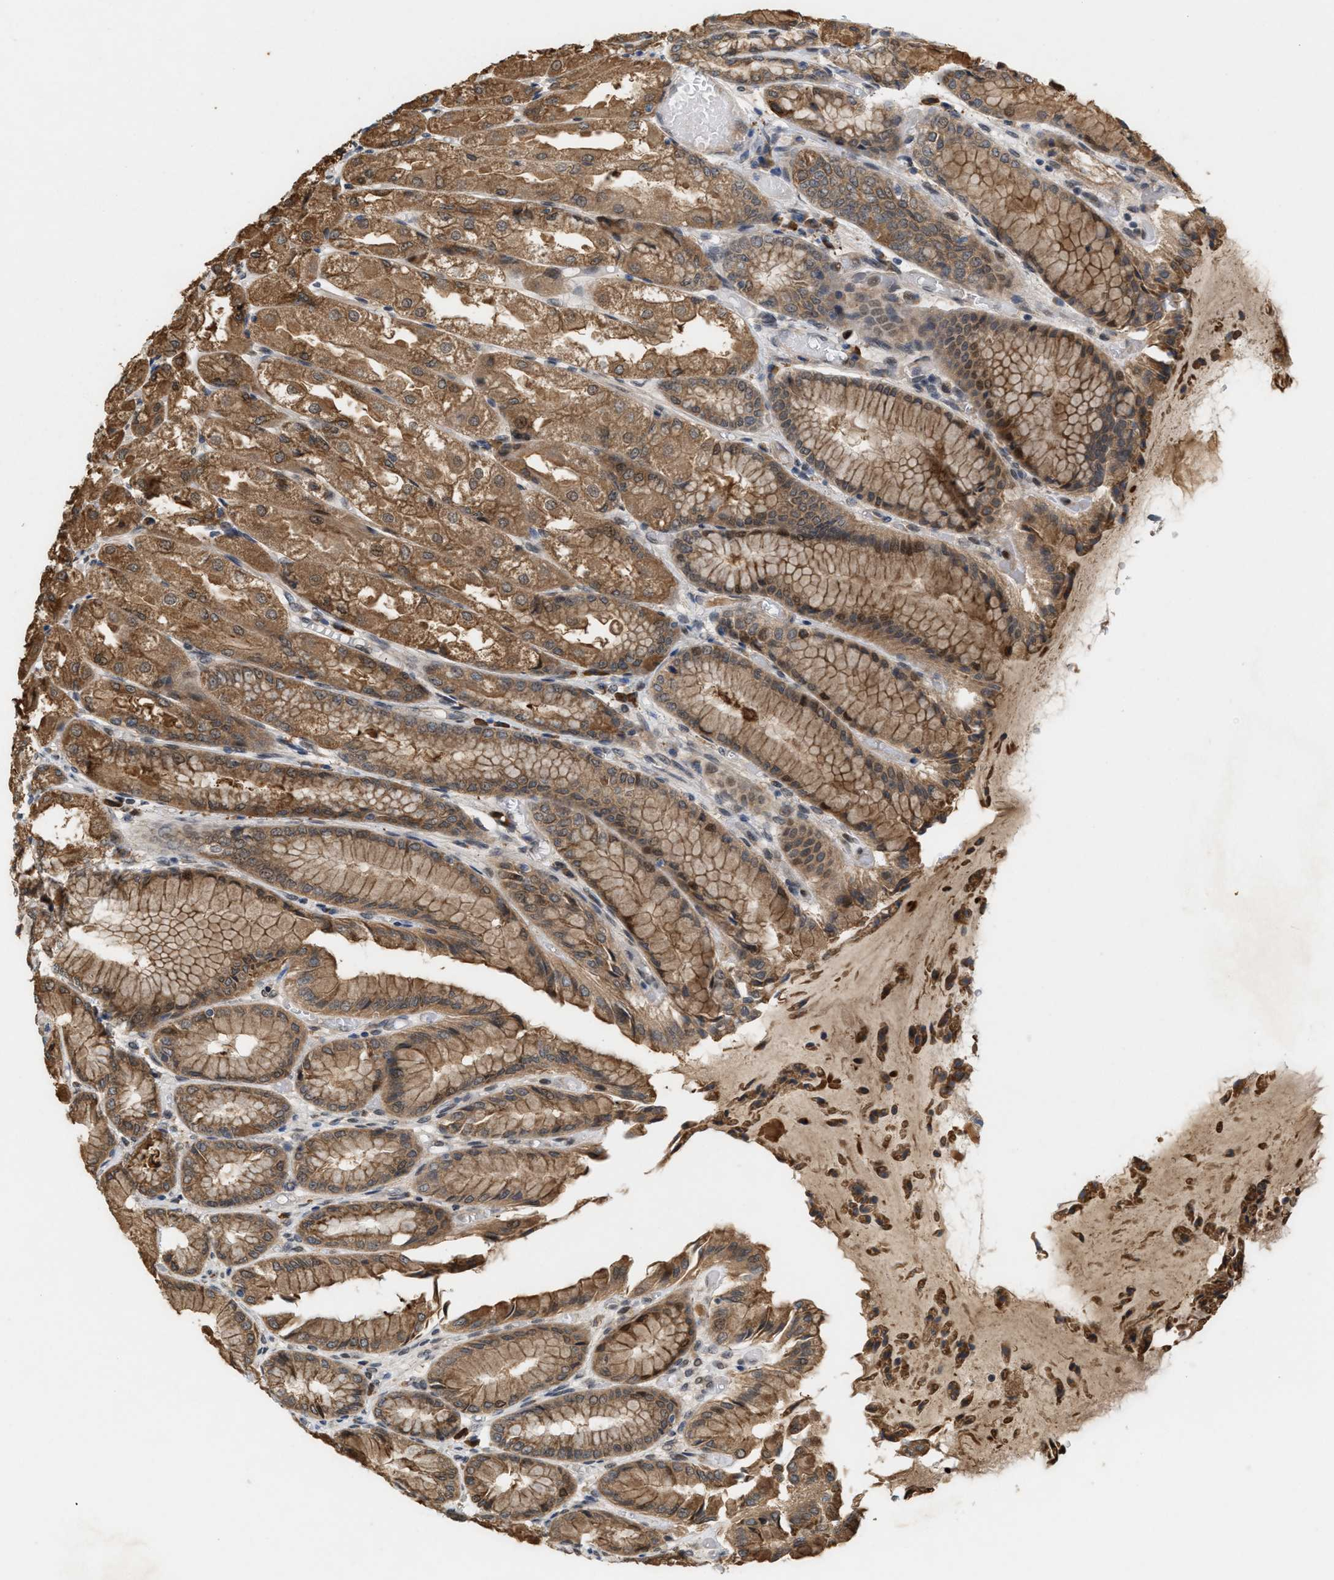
{"staining": {"intensity": "moderate", "quantity": ">75%", "location": "cytoplasmic/membranous"}, "tissue": "stomach", "cell_type": "Glandular cells", "image_type": "normal", "snomed": [{"axis": "morphology", "description": "Normal tissue, NOS"}, {"axis": "topography", "description": "Stomach, upper"}], "caption": "Stomach stained with IHC demonstrates moderate cytoplasmic/membranous positivity in approximately >75% of glandular cells. (Brightfield microscopy of DAB IHC at high magnification).", "gene": "MFSD6", "patient": {"sex": "male", "age": 72}}